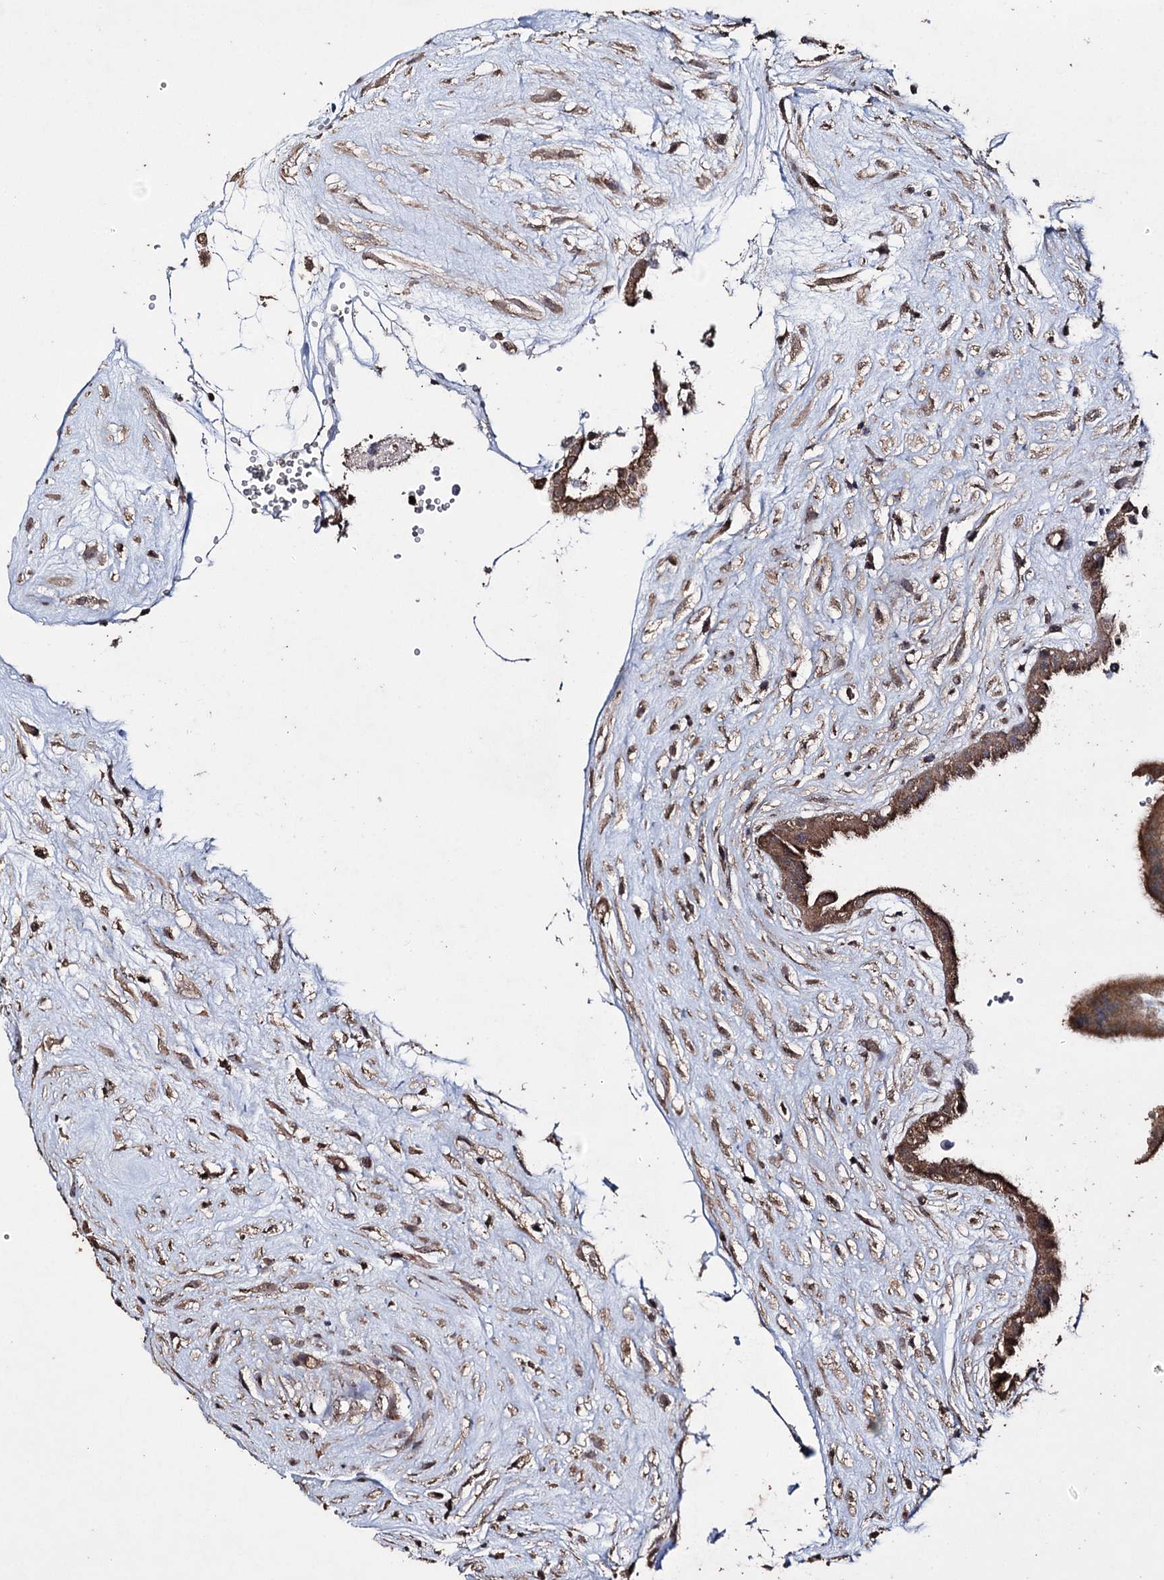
{"staining": {"intensity": "moderate", "quantity": "25%-75%", "location": "cytoplasmic/membranous"}, "tissue": "placenta", "cell_type": "Trophoblastic cells", "image_type": "normal", "snomed": [{"axis": "morphology", "description": "Normal tissue, NOS"}, {"axis": "topography", "description": "Placenta"}], "caption": "Immunohistochemistry (IHC) image of unremarkable placenta: human placenta stained using IHC exhibits medium levels of moderate protein expression localized specifically in the cytoplasmic/membranous of trophoblastic cells, appearing as a cytoplasmic/membranous brown color.", "gene": "ZNF662", "patient": {"sex": "female", "age": 18}}